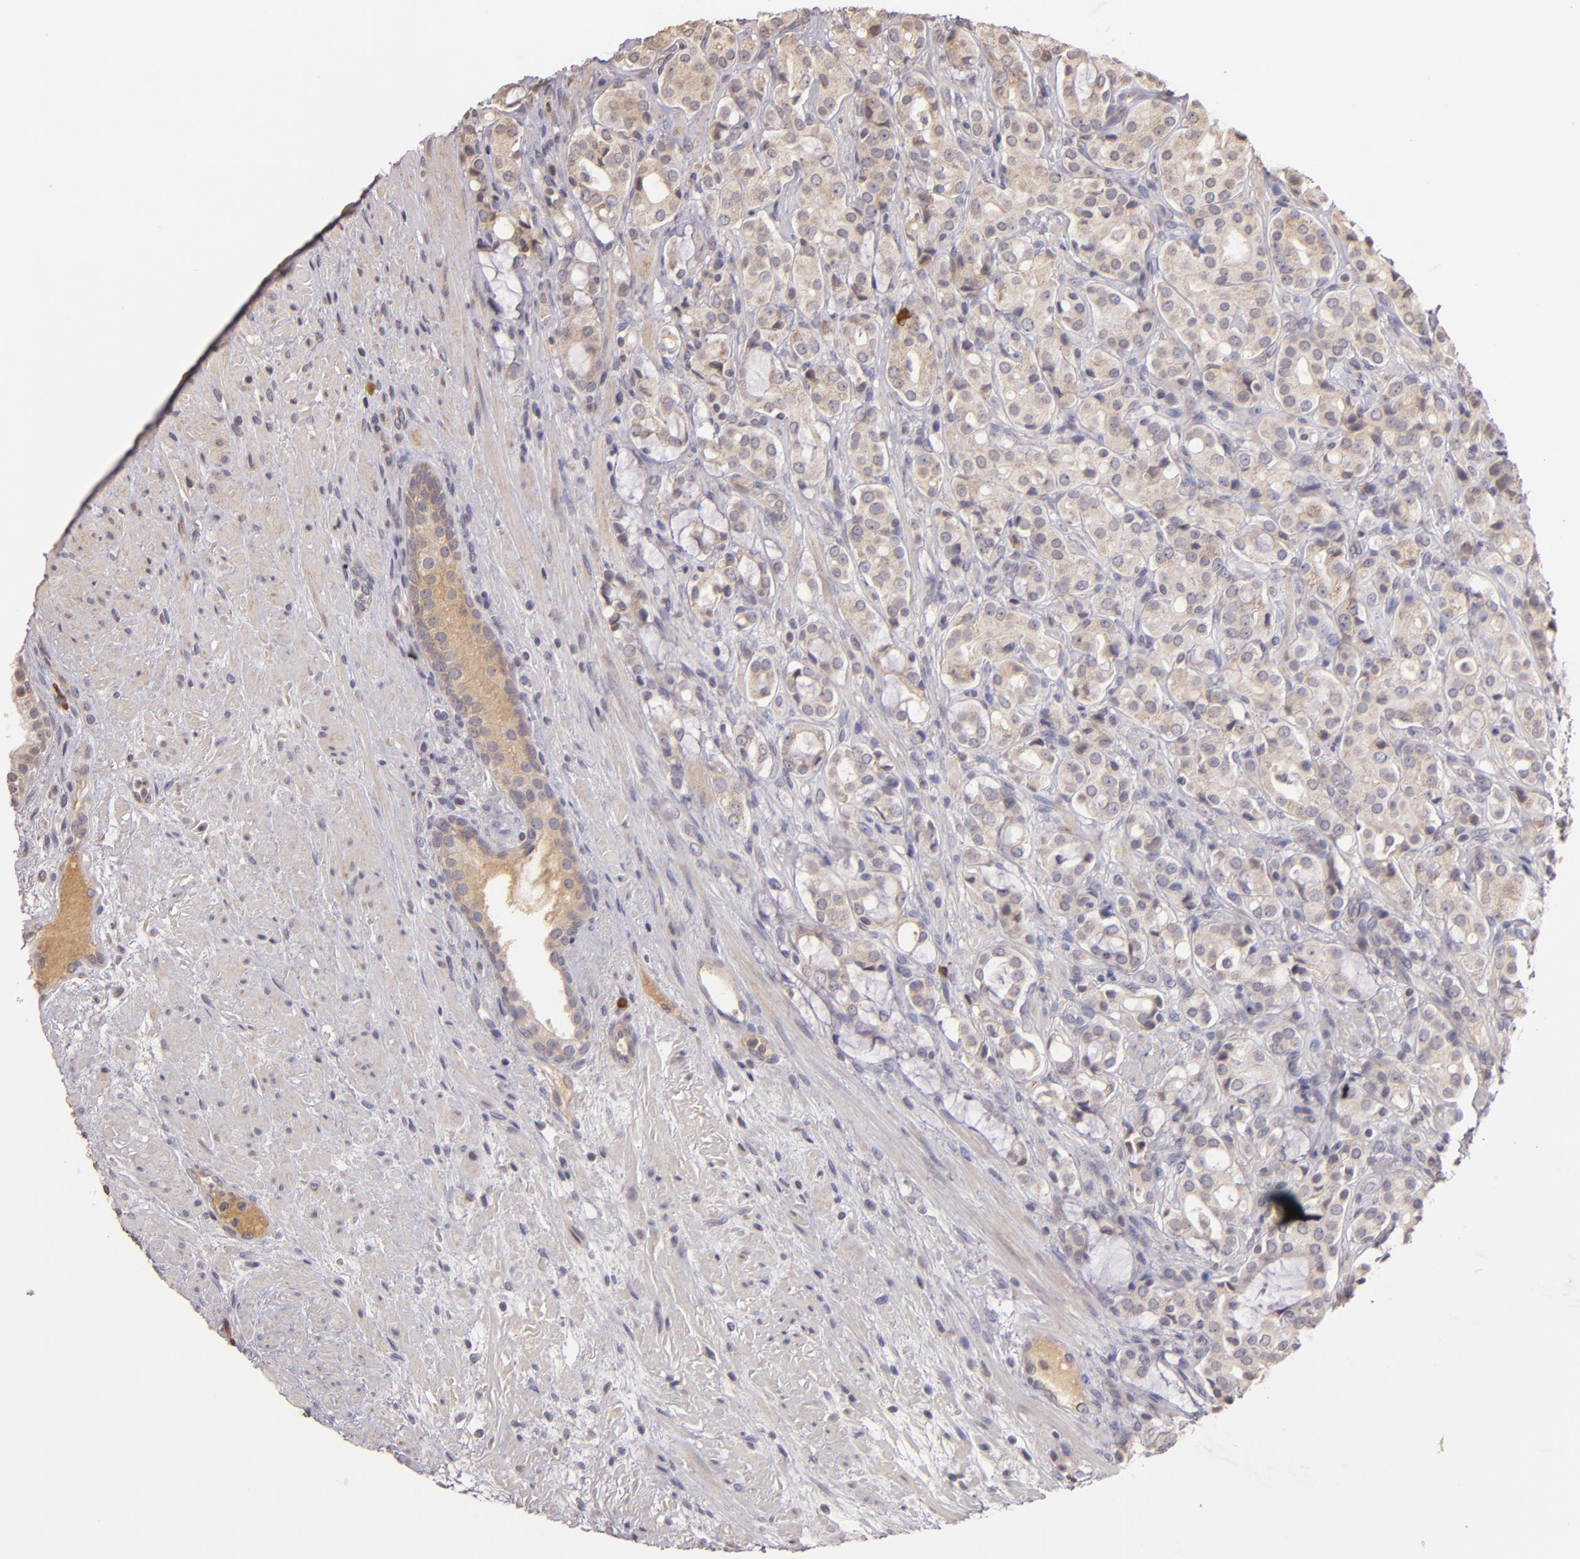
{"staining": {"intensity": "moderate", "quantity": "25%-75%", "location": "cytoplasmic/membranous"}, "tissue": "prostate cancer", "cell_type": "Tumor cells", "image_type": "cancer", "snomed": [{"axis": "morphology", "description": "Adenocarcinoma, High grade"}, {"axis": "topography", "description": "Prostate"}], "caption": "Tumor cells exhibit moderate cytoplasmic/membranous expression in approximately 25%-75% of cells in adenocarcinoma (high-grade) (prostate). The protein of interest is stained brown, and the nuclei are stained in blue (DAB (3,3'-diaminobenzidine) IHC with brightfield microscopy, high magnification).", "gene": "ABL1", "patient": {"sex": "male", "age": 72}}